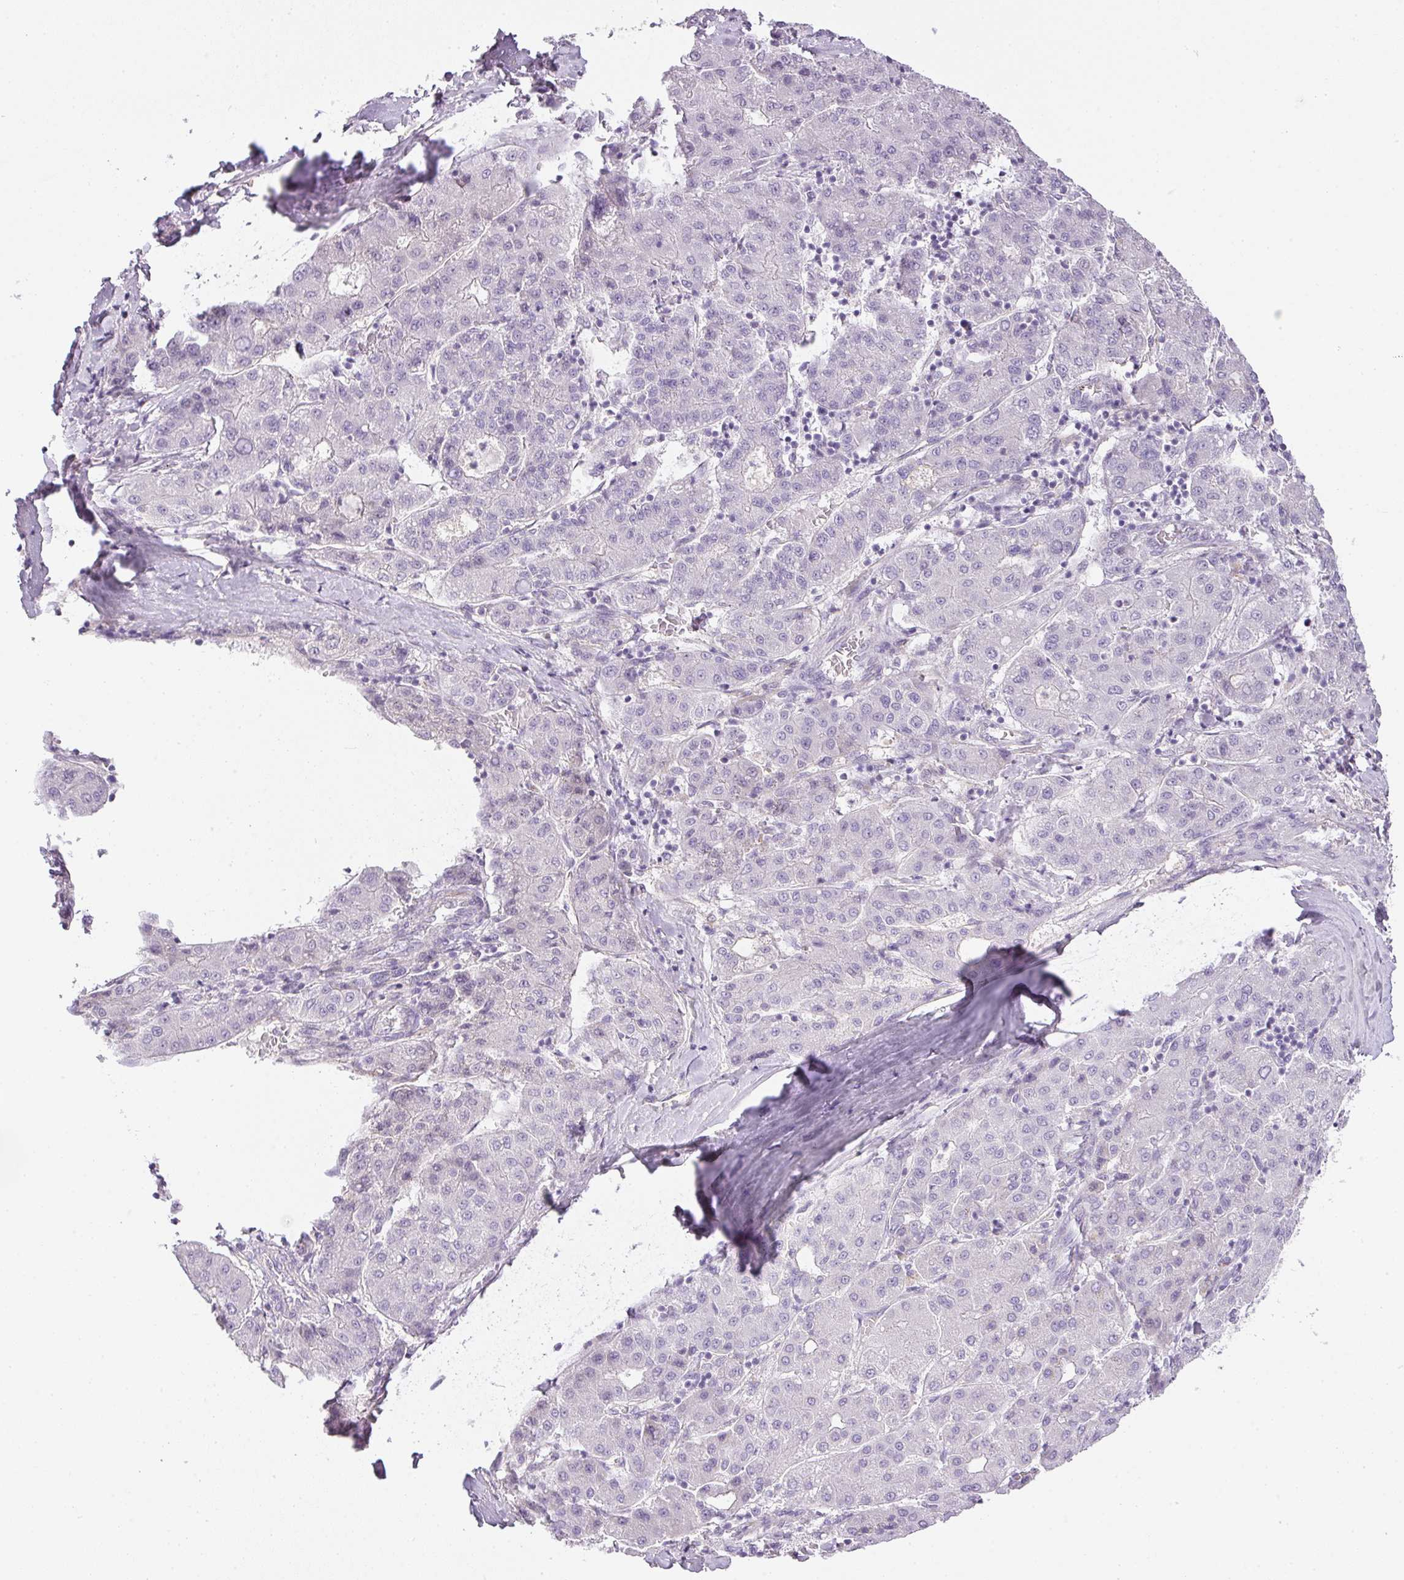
{"staining": {"intensity": "negative", "quantity": "none", "location": "none"}, "tissue": "liver cancer", "cell_type": "Tumor cells", "image_type": "cancer", "snomed": [{"axis": "morphology", "description": "Carcinoma, Hepatocellular, NOS"}, {"axis": "topography", "description": "Liver"}], "caption": "This histopathology image is of liver cancer stained with immunohistochemistry to label a protein in brown with the nuclei are counter-stained blue. There is no staining in tumor cells. (DAB (3,3'-diaminobenzidine) immunohistochemistry visualized using brightfield microscopy, high magnification).", "gene": "RAX2", "patient": {"sex": "male", "age": 65}}